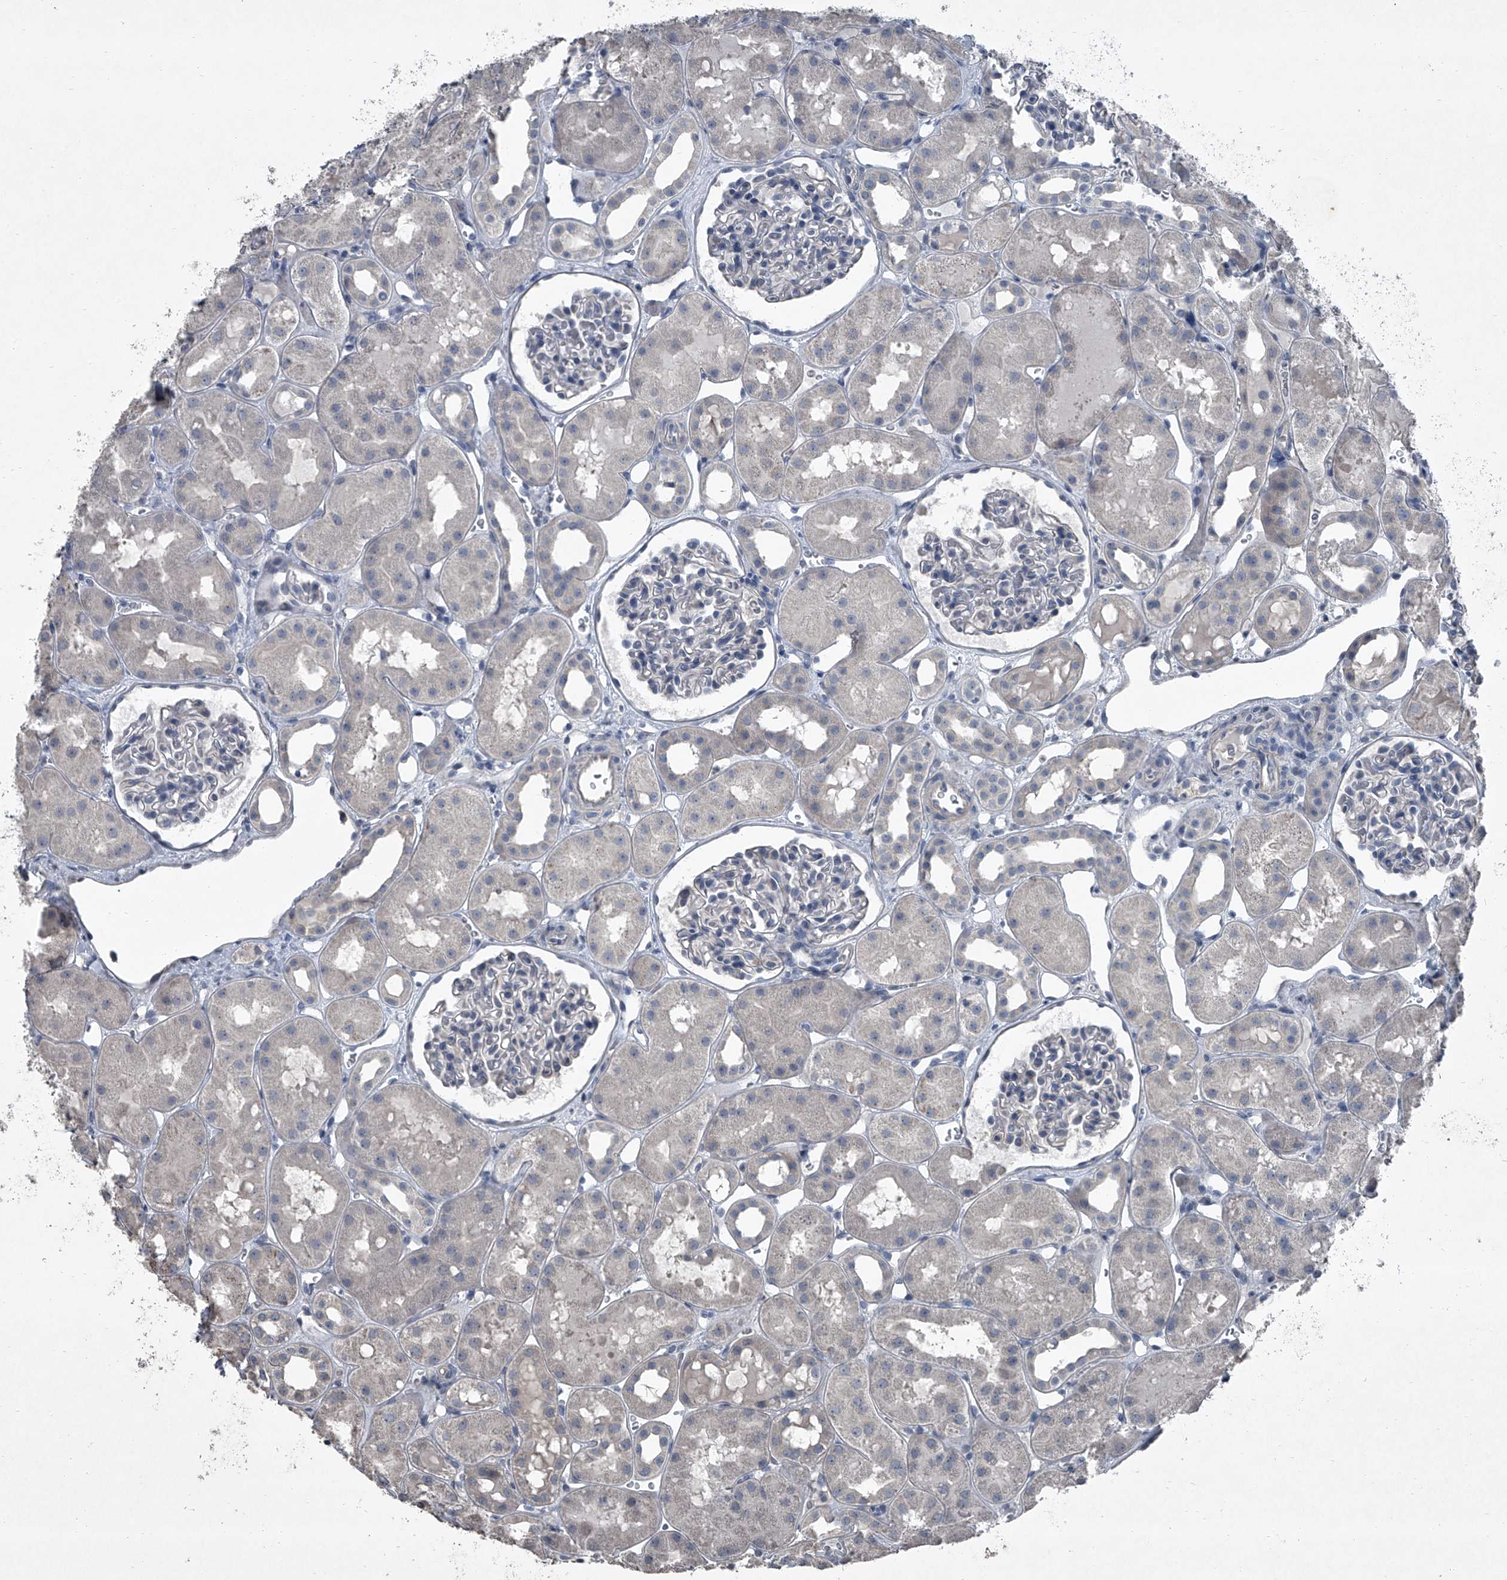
{"staining": {"intensity": "negative", "quantity": "none", "location": "none"}, "tissue": "kidney", "cell_type": "Cells in glomeruli", "image_type": "normal", "snomed": [{"axis": "morphology", "description": "Normal tissue, NOS"}, {"axis": "topography", "description": "Kidney"}], "caption": "The immunohistochemistry histopathology image has no significant positivity in cells in glomeruli of kidney. (Stains: DAB IHC with hematoxylin counter stain, Microscopy: brightfield microscopy at high magnification).", "gene": "HEPHL1", "patient": {"sex": "male", "age": 16}}